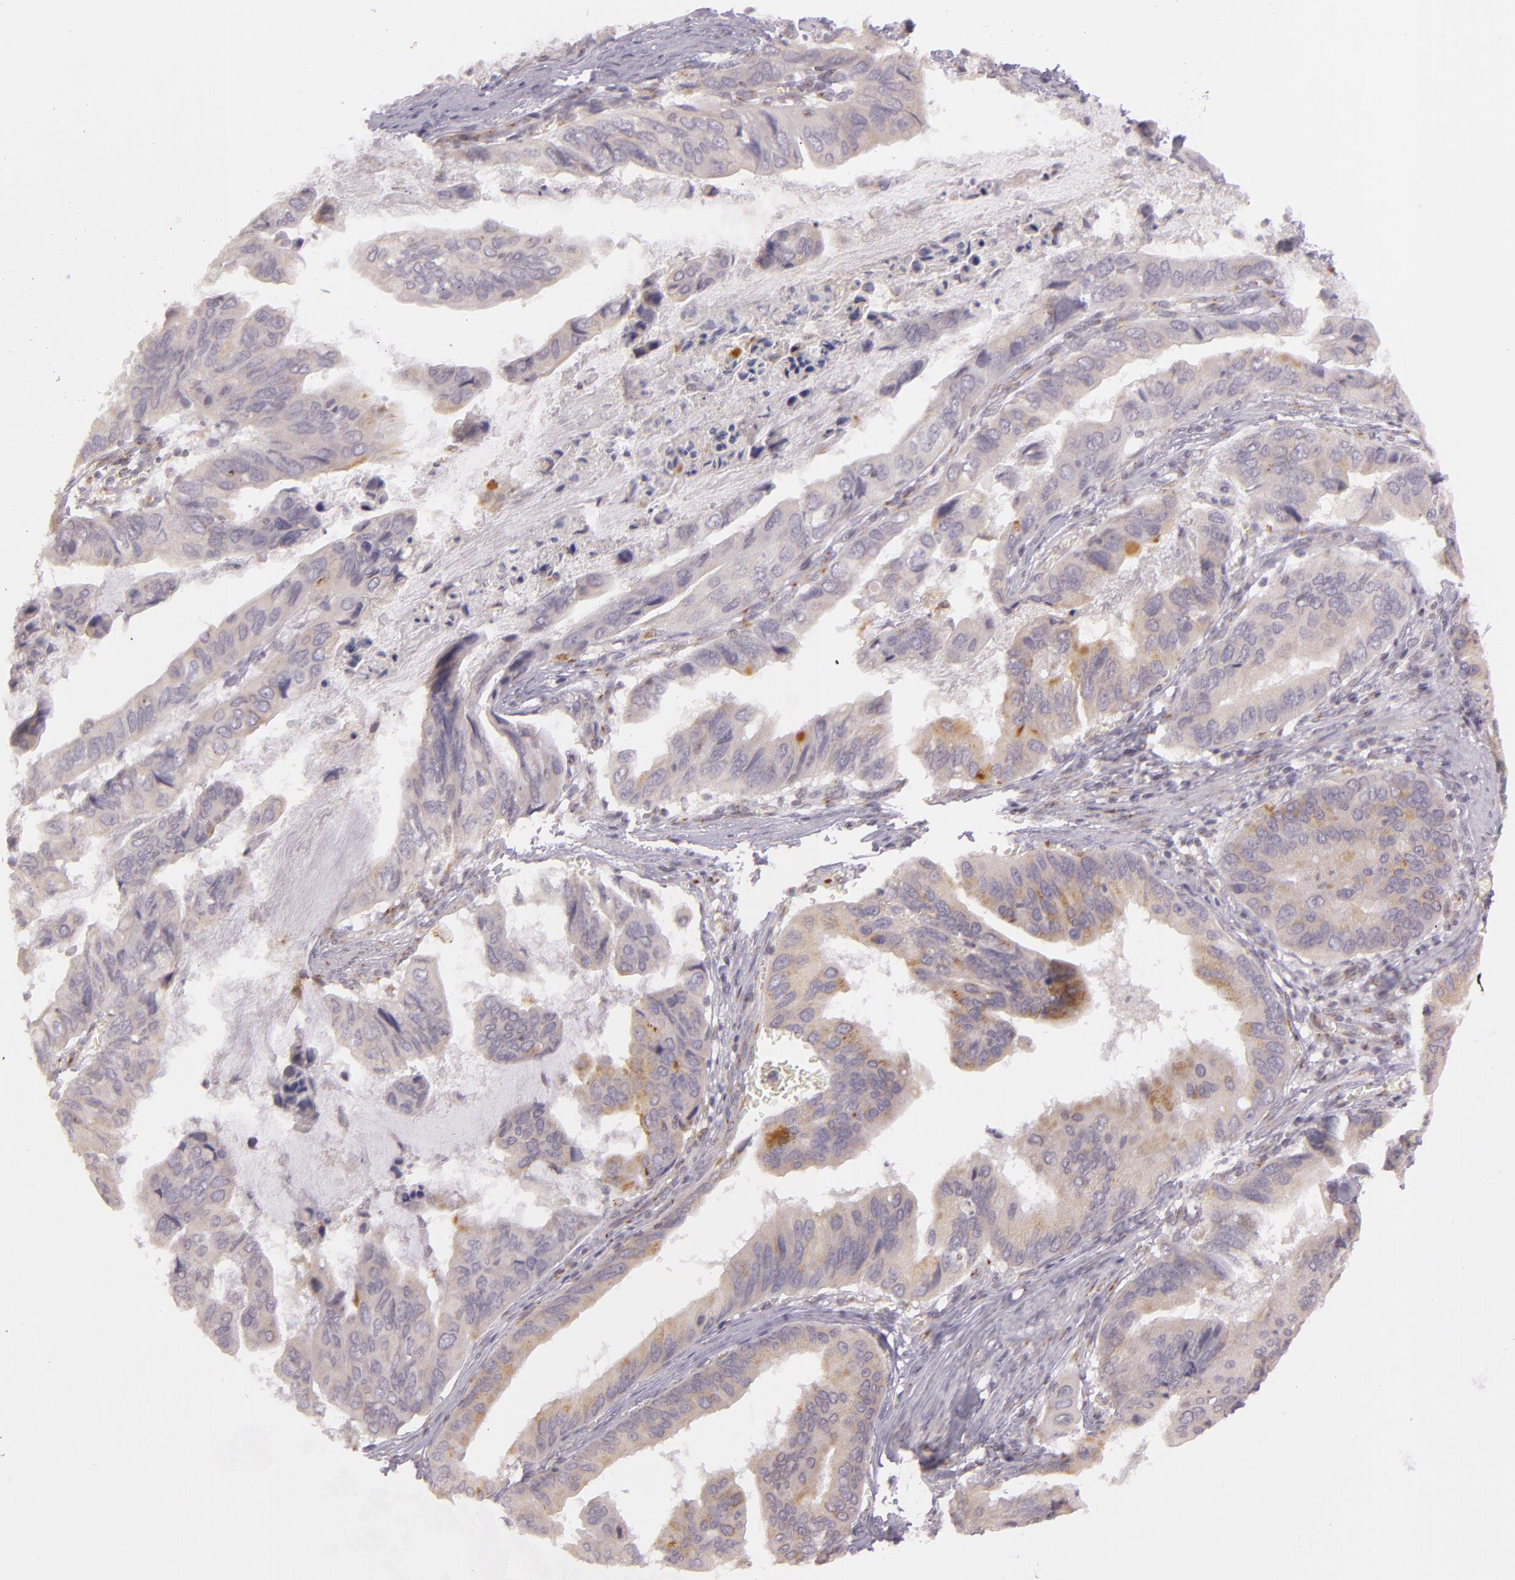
{"staining": {"intensity": "weak", "quantity": ">75%", "location": "cytoplasmic/membranous"}, "tissue": "stomach cancer", "cell_type": "Tumor cells", "image_type": "cancer", "snomed": [{"axis": "morphology", "description": "Adenocarcinoma, NOS"}, {"axis": "topography", "description": "Stomach, upper"}], "caption": "Immunohistochemistry (IHC) staining of stomach adenocarcinoma, which displays low levels of weak cytoplasmic/membranous staining in approximately >75% of tumor cells indicating weak cytoplasmic/membranous protein staining. The staining was performed using DAB (3,3'-diaminobenzidine) (brown) for protein detection and nuclei were counterstained in hematoxylin (blue).", "gene": "LGMN", "patient": {"sex": "male", "age": 80}}